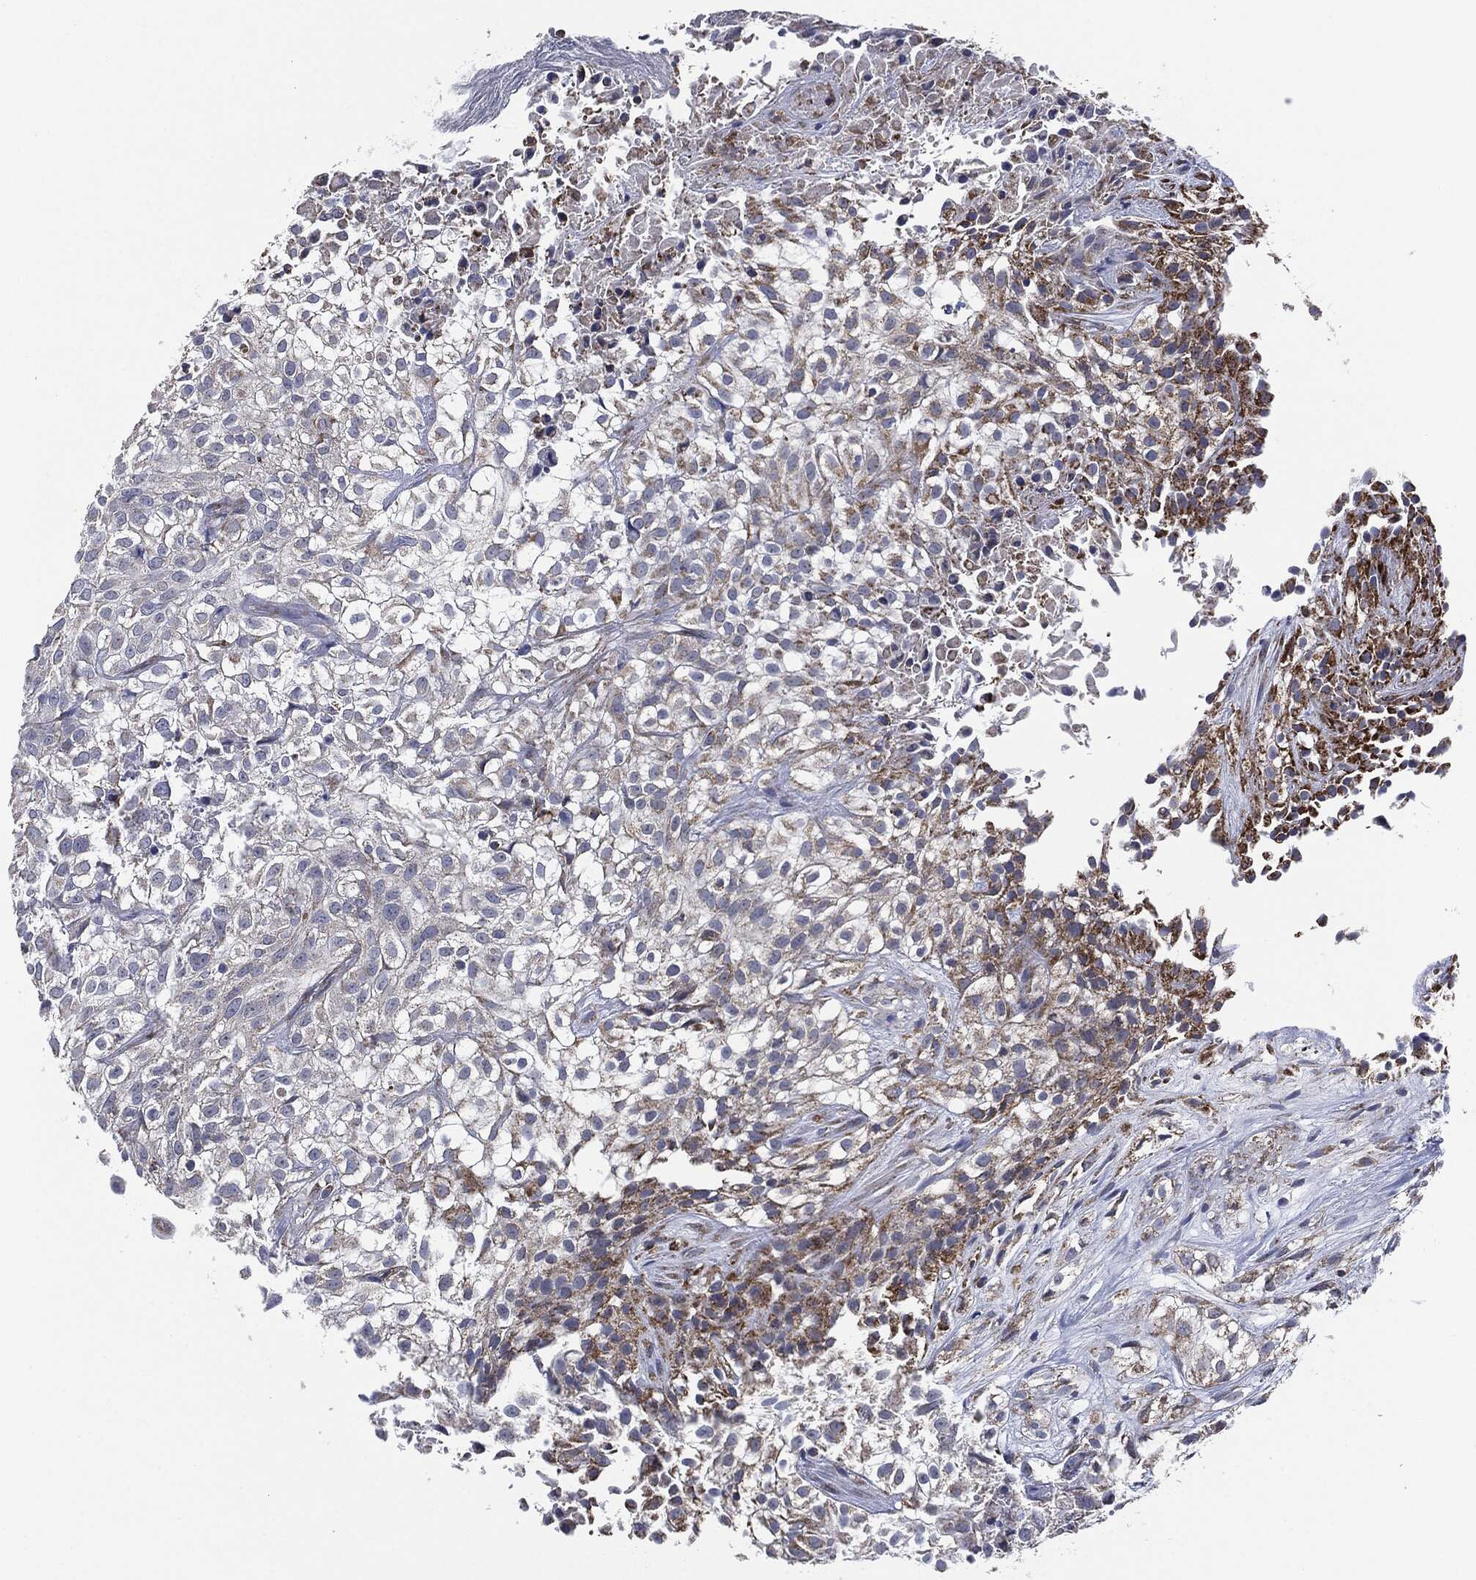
{"staining": {"intensity": "moderate", "quantity": "<25%", "location": "cytoplasmic/membranous"}, "tissue": "urothelial cancer", "cell_type": "Tumor cells", "image_type": "cancer", "snomed": [{"axis": "morphology", "description": "Urothelial carcinoma, High grade"}, {"axis": "topography", "description": "Urinary bladder"}], "caption": "Urothelial cancer was stained to show a protein in brown. There is low levels of moderate cytoplasmic/membranous staining in approximately <25% of tumor cells.", "gene": "NDUFV2", "patient": {"sex": "male", "age": 56}}